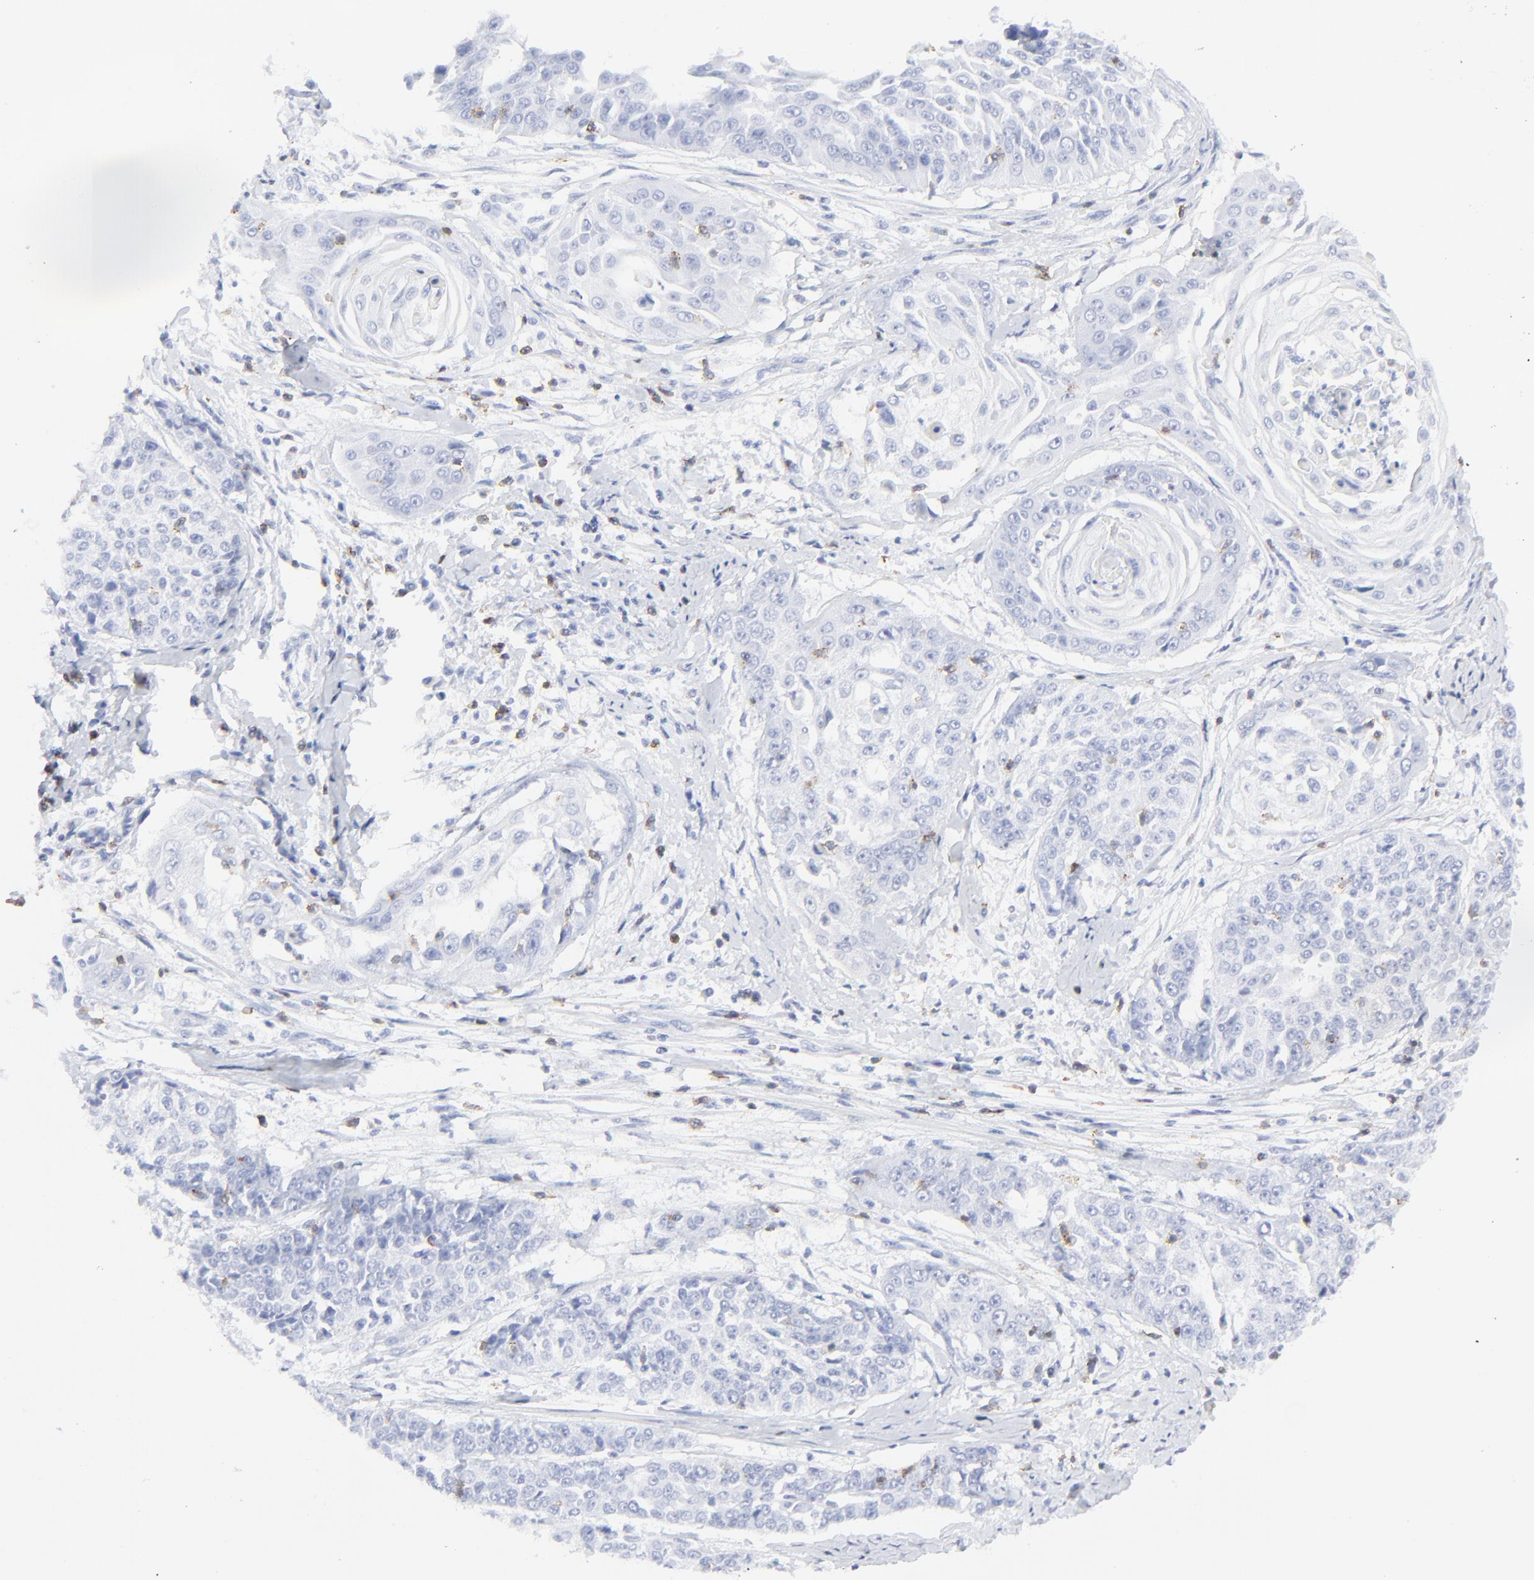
{"staining": {"intensity": "negative", "quantity": "none", "location": "none"}, "tissue": "cervical cancer", "cell_type": "Tumor cells", "image_type": "cancer", "snomed": [{"axis": "morphology", "description": "Squamous cell carcinoma, NOS"}, {"axis": "topography", "description": "Cervix"}], "caption": "Immunohistochemical staining of human squamous cell carcinoma (cervical) exhibits no significant positivity in tumor cells.", "gene": "LCK", "patient": {"sex": "female", "age": 64}}